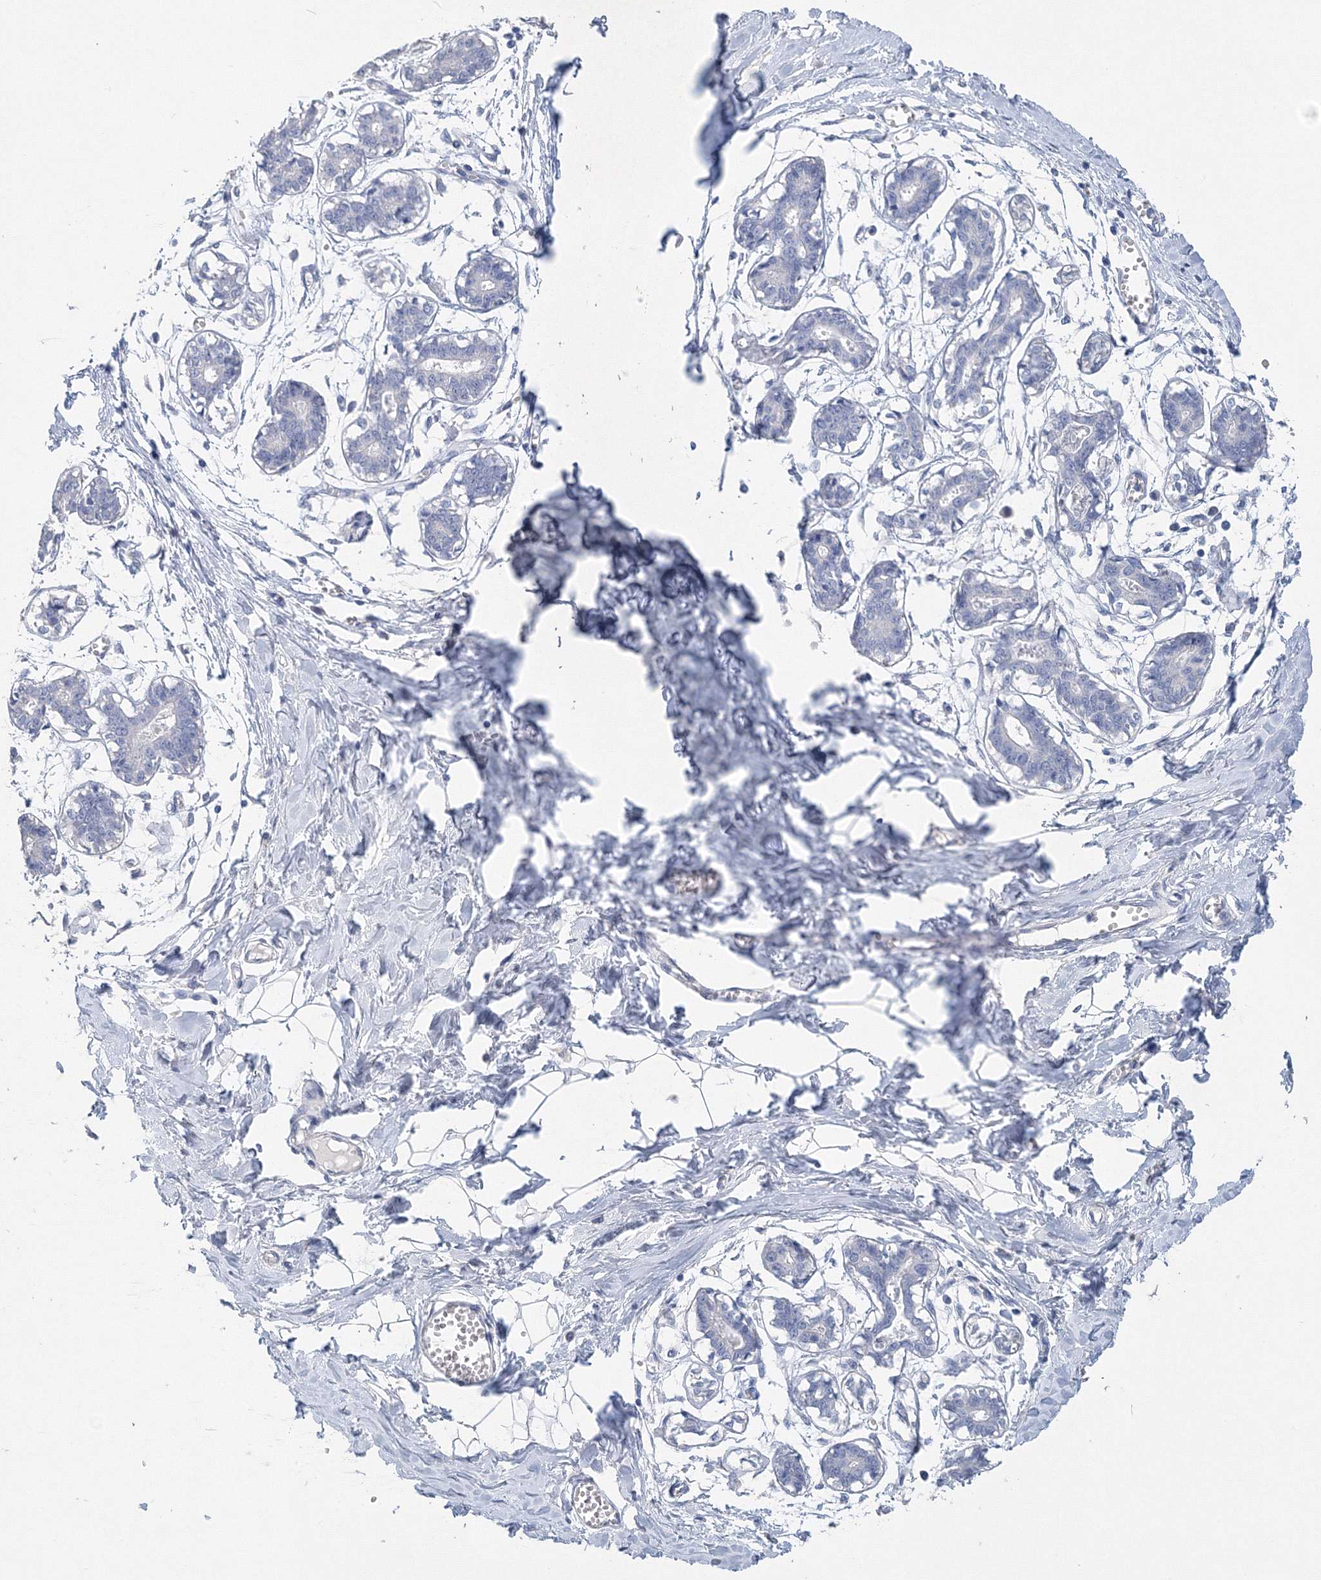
{"staining": {"intensity": "negative", "quantity": "none", "location": "none"}, "tissue": "breast", "cell_type": "Adipocytes", "image_type": "normal", "snomed": [{"axis": "morphology", "description": "Normal tissue, NOS"}, {"axis": "topography", "description": "Breast"}], "caption": "An immunohistochemistry (IHC) histopathology image of unremarkable breast is shown. There is no staining in adipocytes of breast. Brightfield microscopy of immunohistochemistry (IHC) stained with DAB (3,3'-diaminobenzidine) (brown) and hematoxylin (blue), captured at high magnification.", "gene": "OSBPL6", "patient": {"sex": "female", "age": 27}}